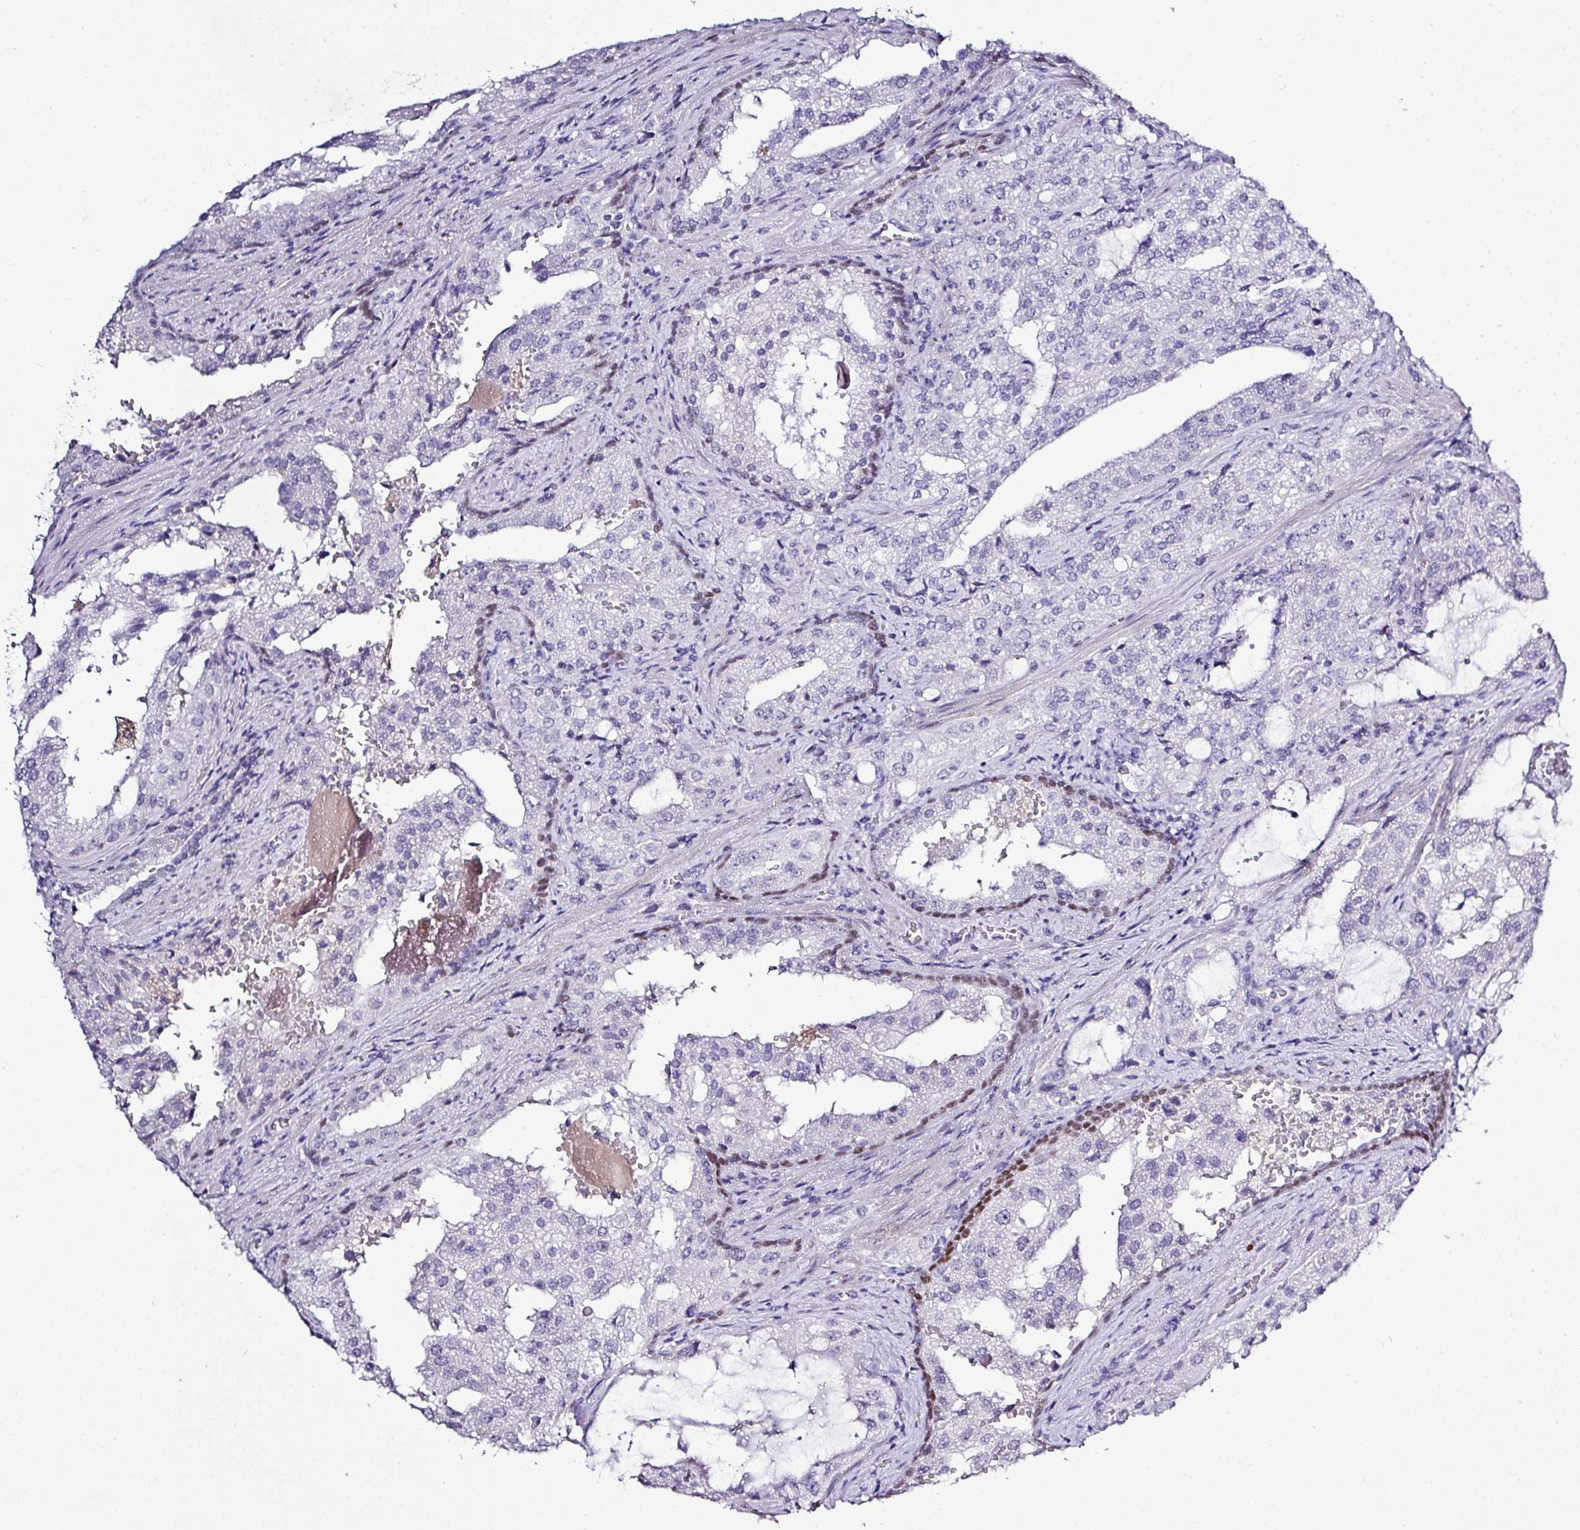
{"staining": {"intensity": "negative", "quantity": "none", "location": "none"}, "tissue": "prostate cancer", "cell_type": "Tumor cells", "image_type": "cancer", "snomed": [{"axis": "morphology", "description": "Adenocarcinoma, High grade"}, {"axis": "topography", "description": "Prostate"}], "caption": "Tumor cells show no significant protein expression in prostate cancer. The staining is performed using DAB brown chromogen with nuclei counter-stained in using hematoxylin.", "gene": "BCL11A", "patient": {"sex": "male", "age": 68}}